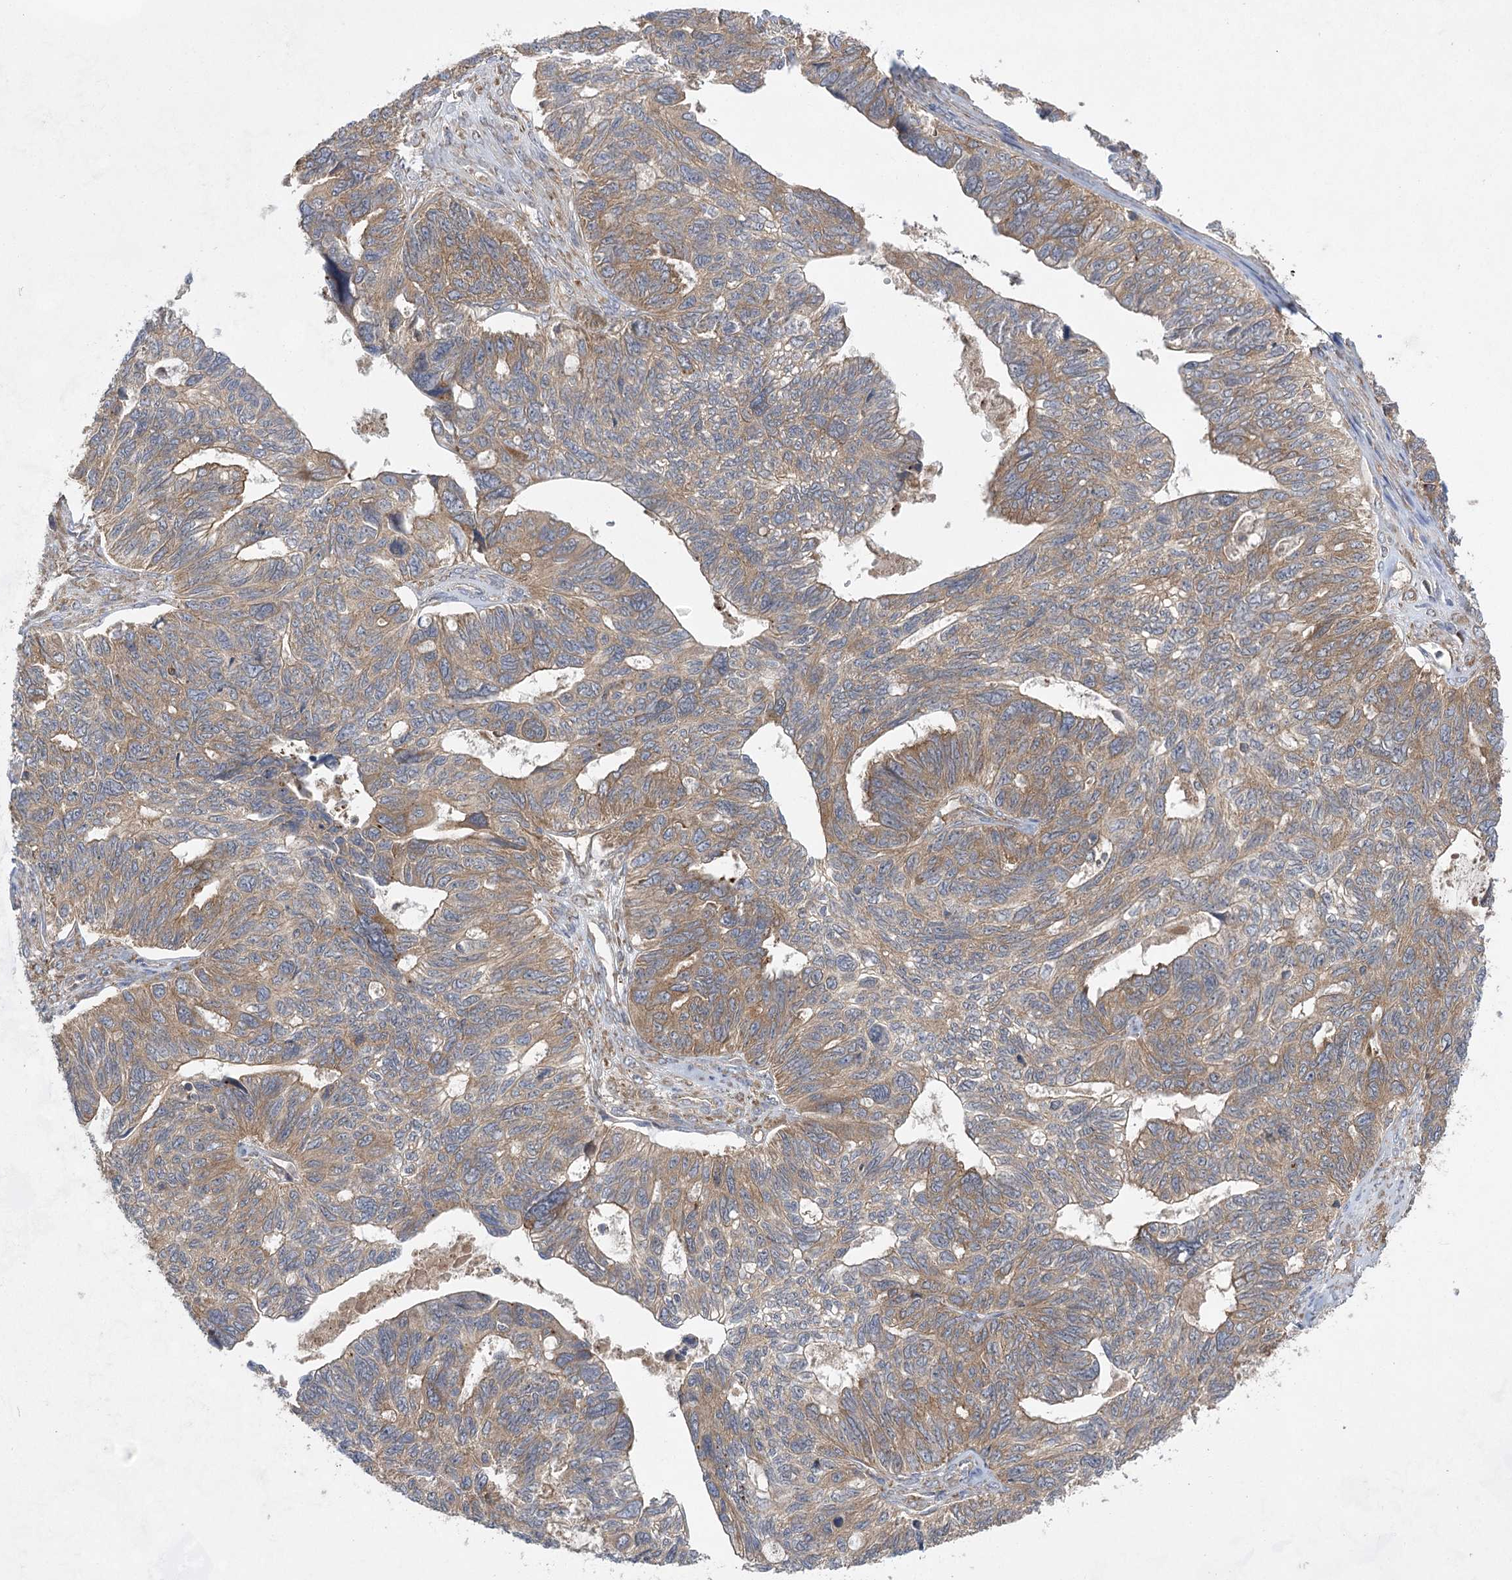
{"staining": {"intensity": "moderate", "quantity": "25%-75%", "location": "cytoplasmic/membranous"}, "tissue": "ovarian cancer", "cell_type": "Tumor cells", "image_type": "cancer", "snomed": [{"axis": "morphology", "description": "Cystadenocarcinoma, serous, NOS"}, {"axis": "topography", "description": "Ovary"}], "caption": "A histopathology image showing moderate cytoplasmic/membranous positivity in approximately 25%-75% of tumor cells in ovarian cancer (serous cystadenocarcinoma), as visualized by brown immunohistochemical staining.", "gene": "EIF3A", "patient": {"sex": "female", "age": 79}}